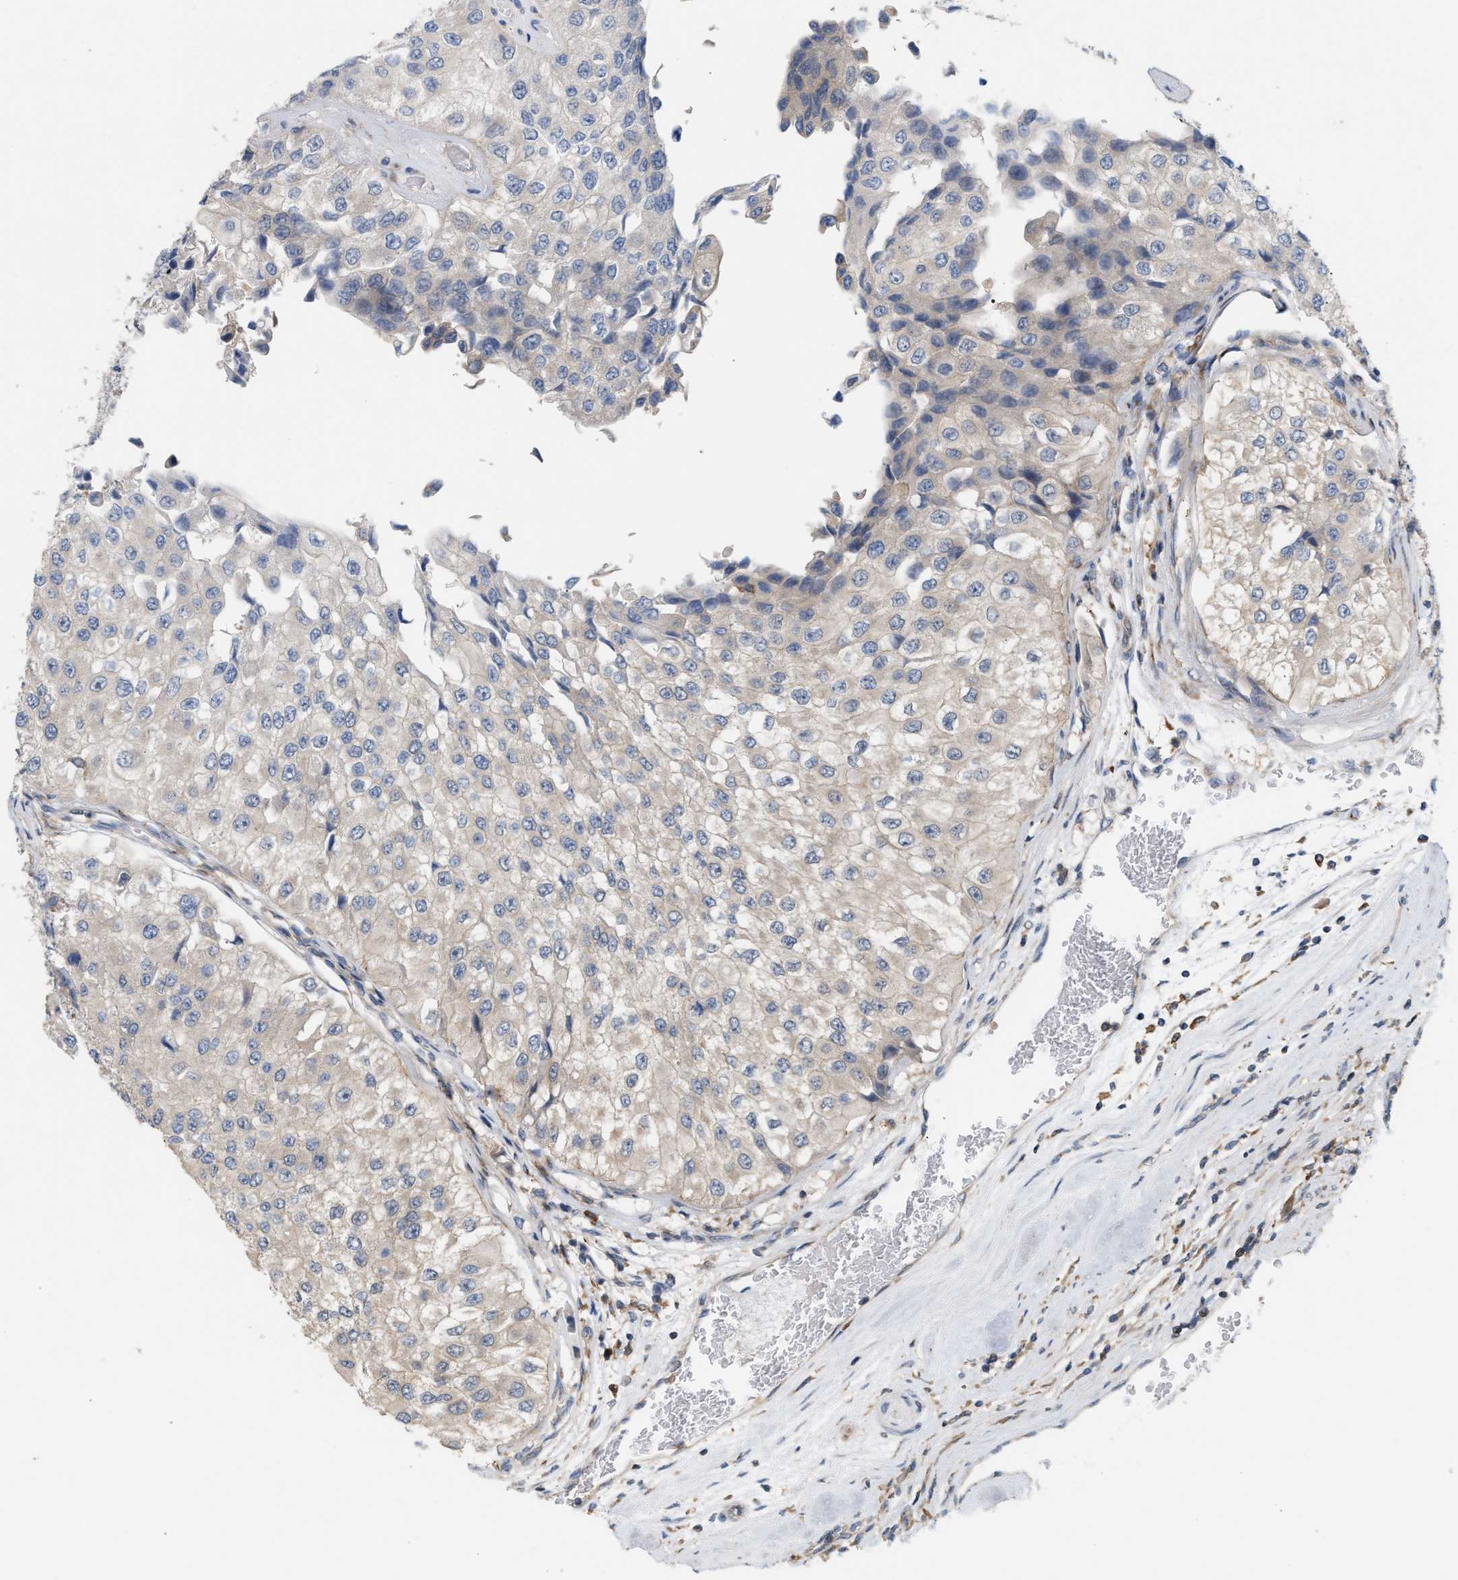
{"staining": {"intensity": "negative", "quantity": "none", "location": "none"}, "tissue": "urothelial cancer", "cell_type": "Tumor cells", "image_type": "cancer", "snomed": [{"axis": "morphology", "description": "Urothelial carcinoma, High grade"}, {"axis": "topography", "description": "Kidney"}, {"axis": "topography", "description": "Urinary bladder"}], "caption": "Tumor cells show no significant positivity in urothelial carcinoma (high-grade).", "gene": "DBNL", "patient": {"sex": "male", "age": 77}}